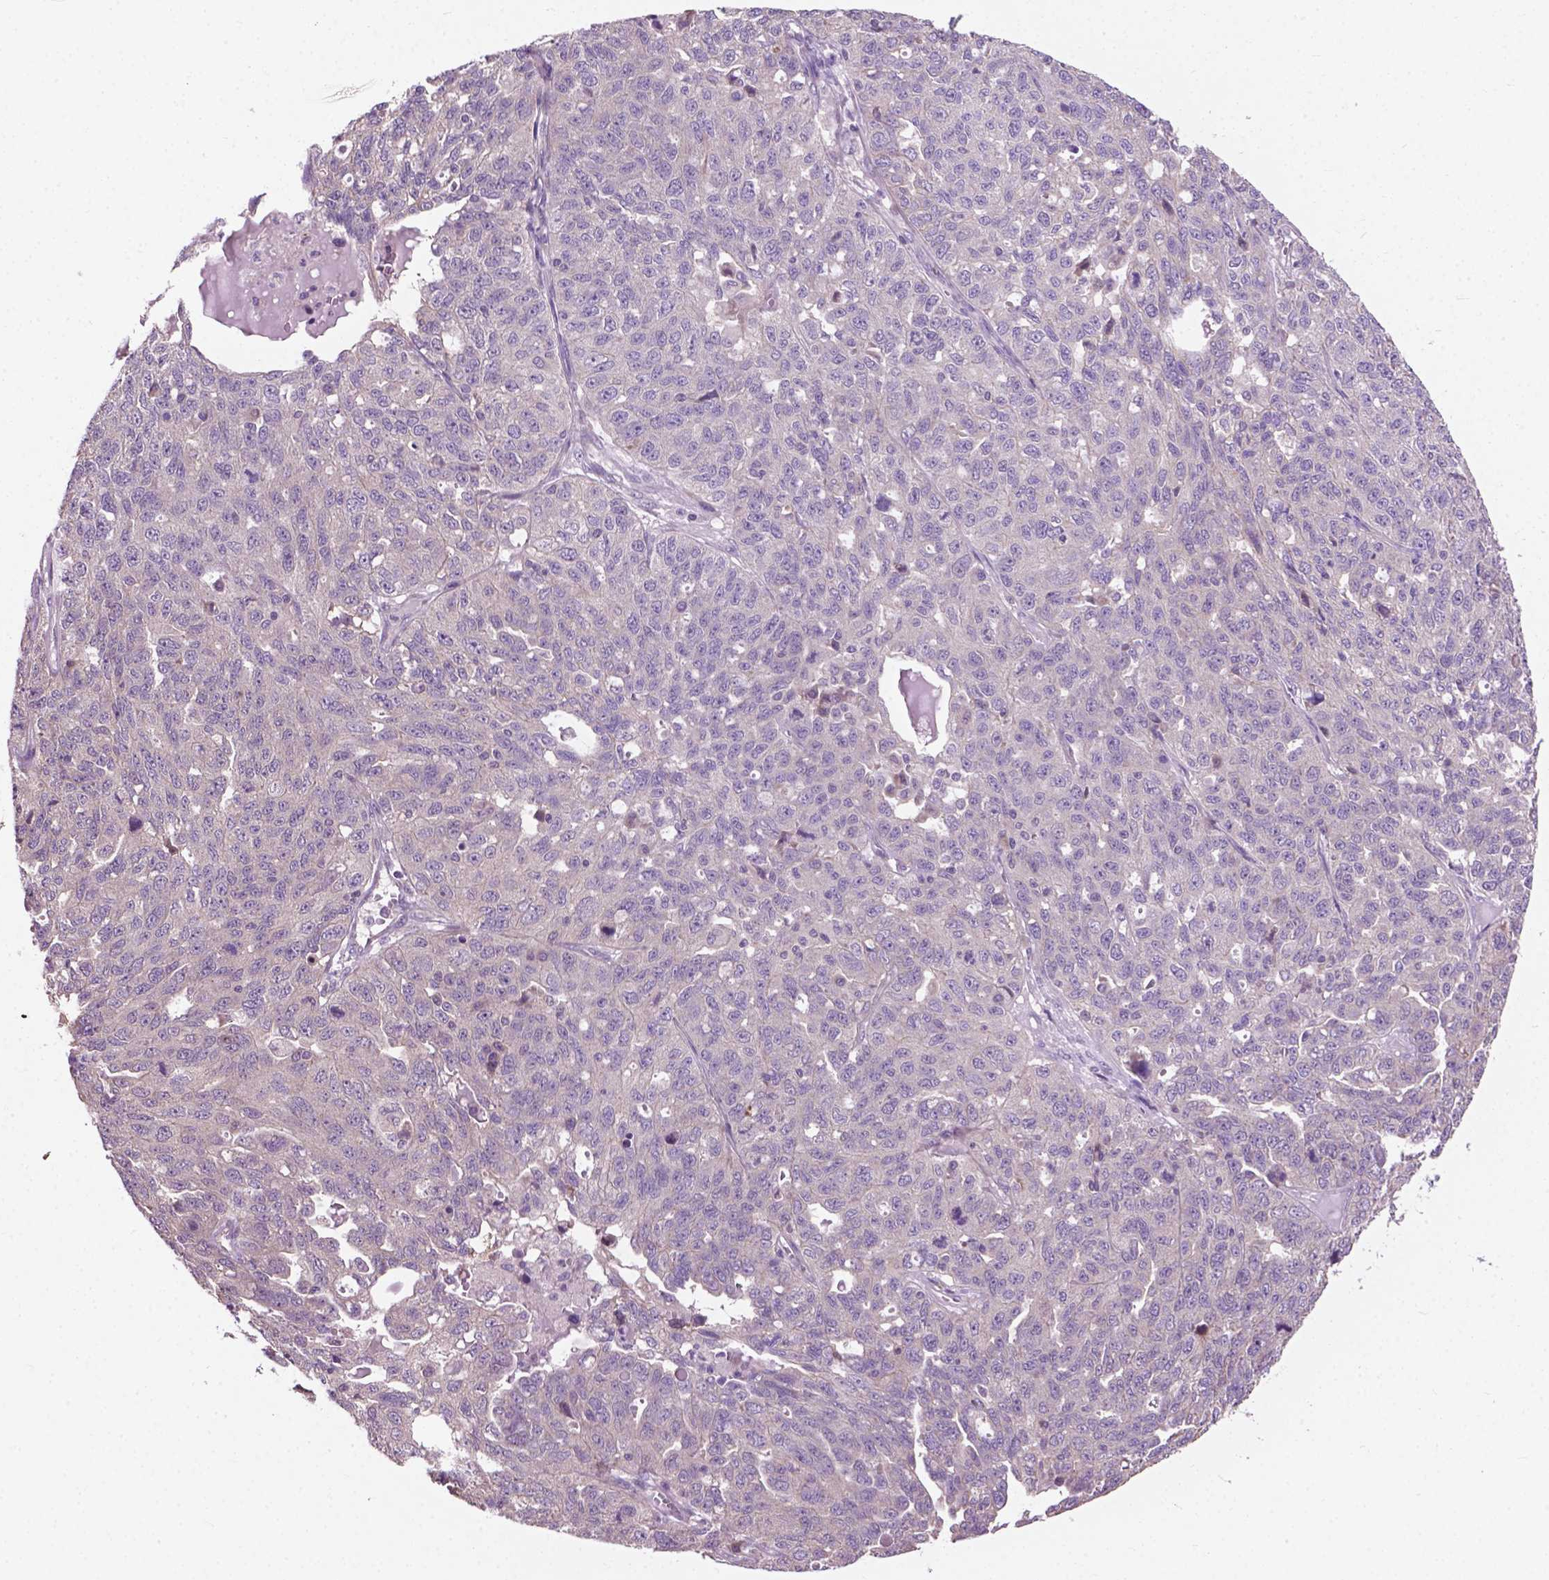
{"staining": {"intensity": "negative", "quantity": "none", "location": "none"}, "tissue": "ovarian cancer", "cell_type": "Tumor cells", "image_type": "cancer", "snomed": [{"axis": "morphology", "description": "Cystadenocarcinoma, serous, NOS"}, {"axis": "topography", "description": "Ovary"}], "caption": "This is a image of immunohistochemistry staining of ovarian cancer (serous cystadenocarcinoma), which shows no positivity in tumor cells.", "gene": "MZT1", "patient": {"sex": "female", "age": 71}}